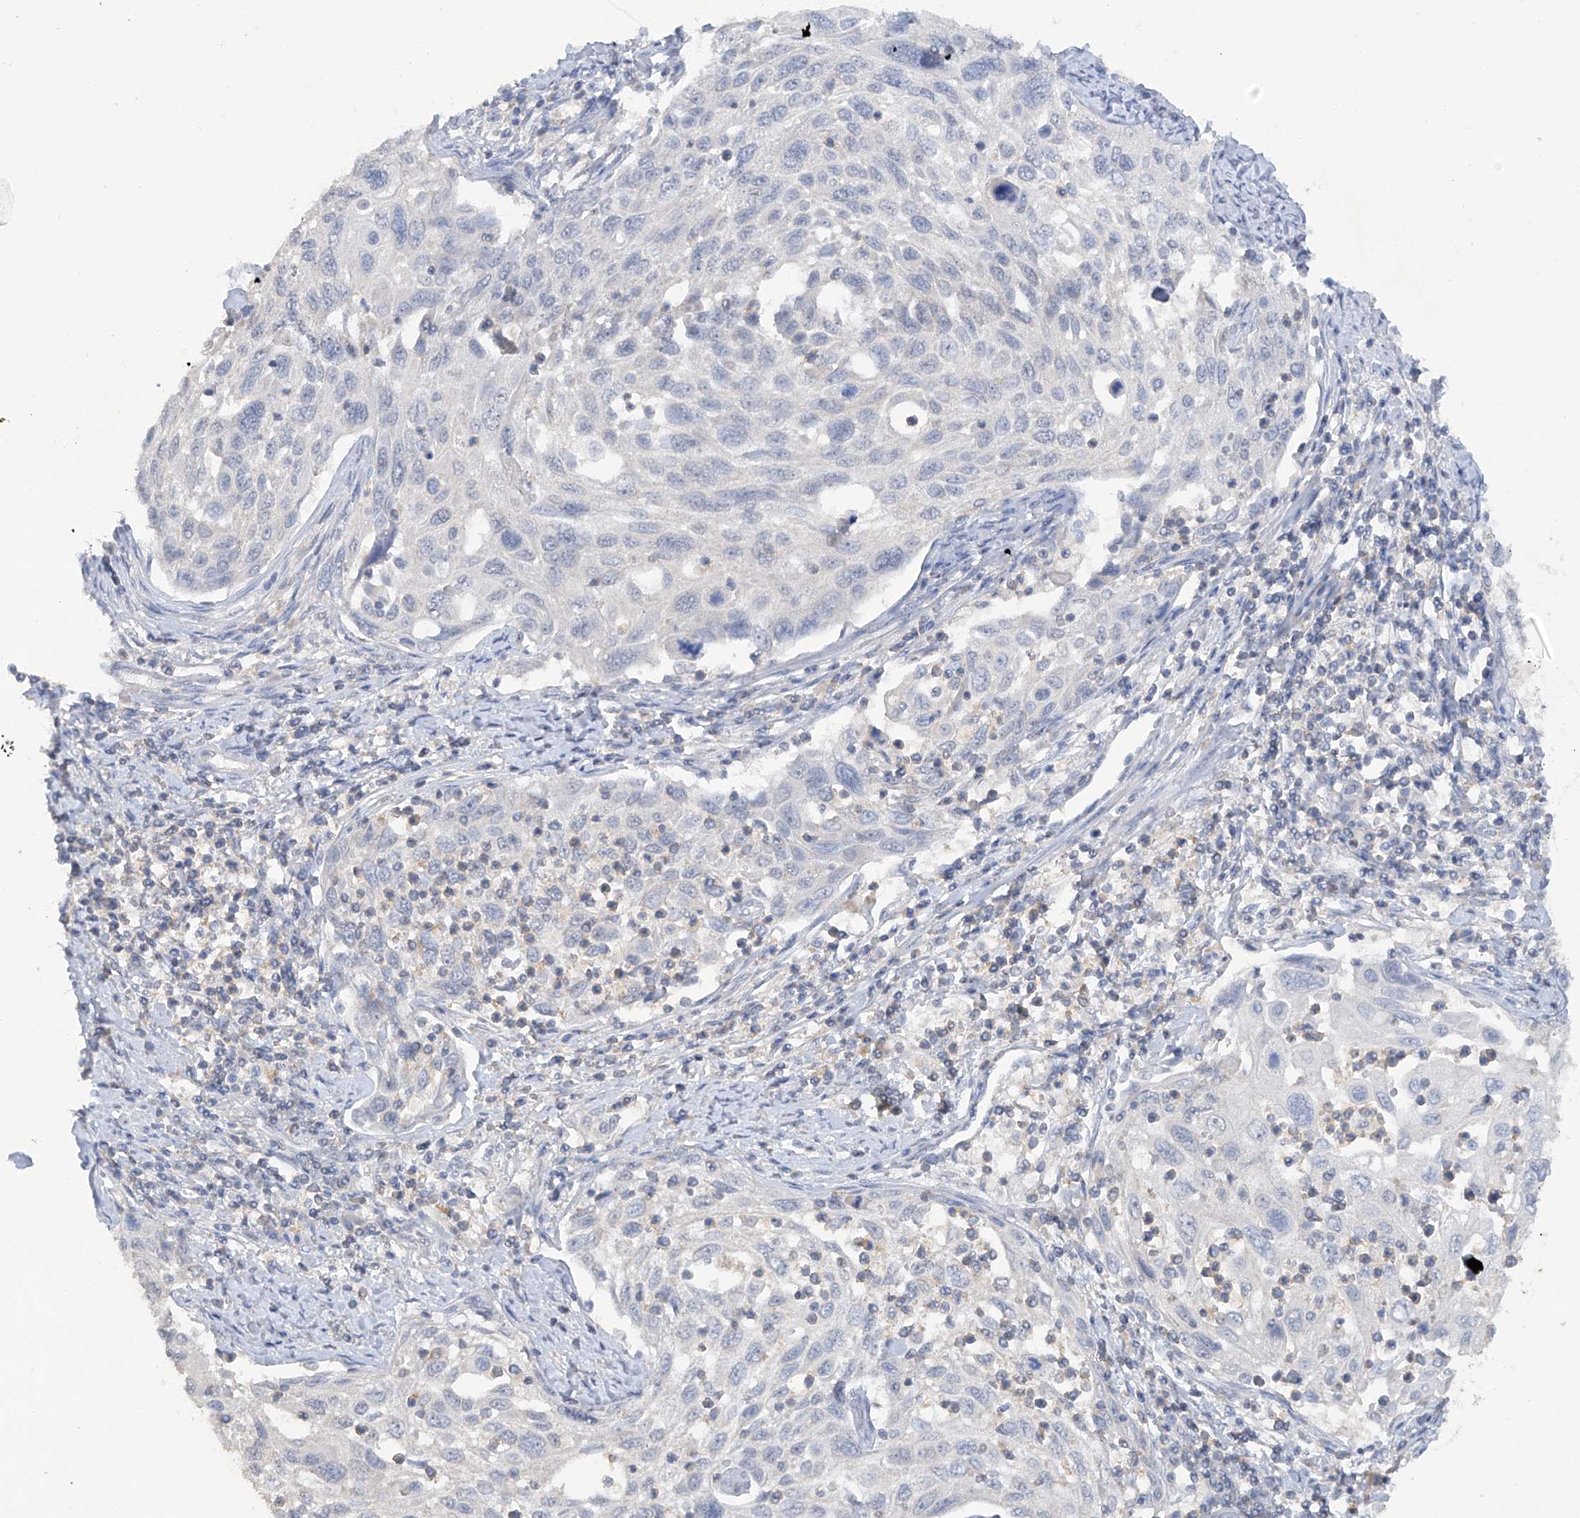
{"staining": {"intensity": "negative", "quantity": "none", "location": "none"}, "tissue": "cervical cancer", "cell_type": "Tumor cells", "image_type": "cancer", "snomed": [{"axis": "morphology", "description": "Squamous cell carcinoma, NOS"}, {"axis": "topography", "description": "Cervix"}], "caption": "Micrograph shows no significant protein positivity in tumor cells of cervical cancer (squamous cell carcinoma). (Immunohistochemistry, brightfield microscopy, high magnification).", "gene": "HAS3", "patient": {"sex": "female", "age": 70}}